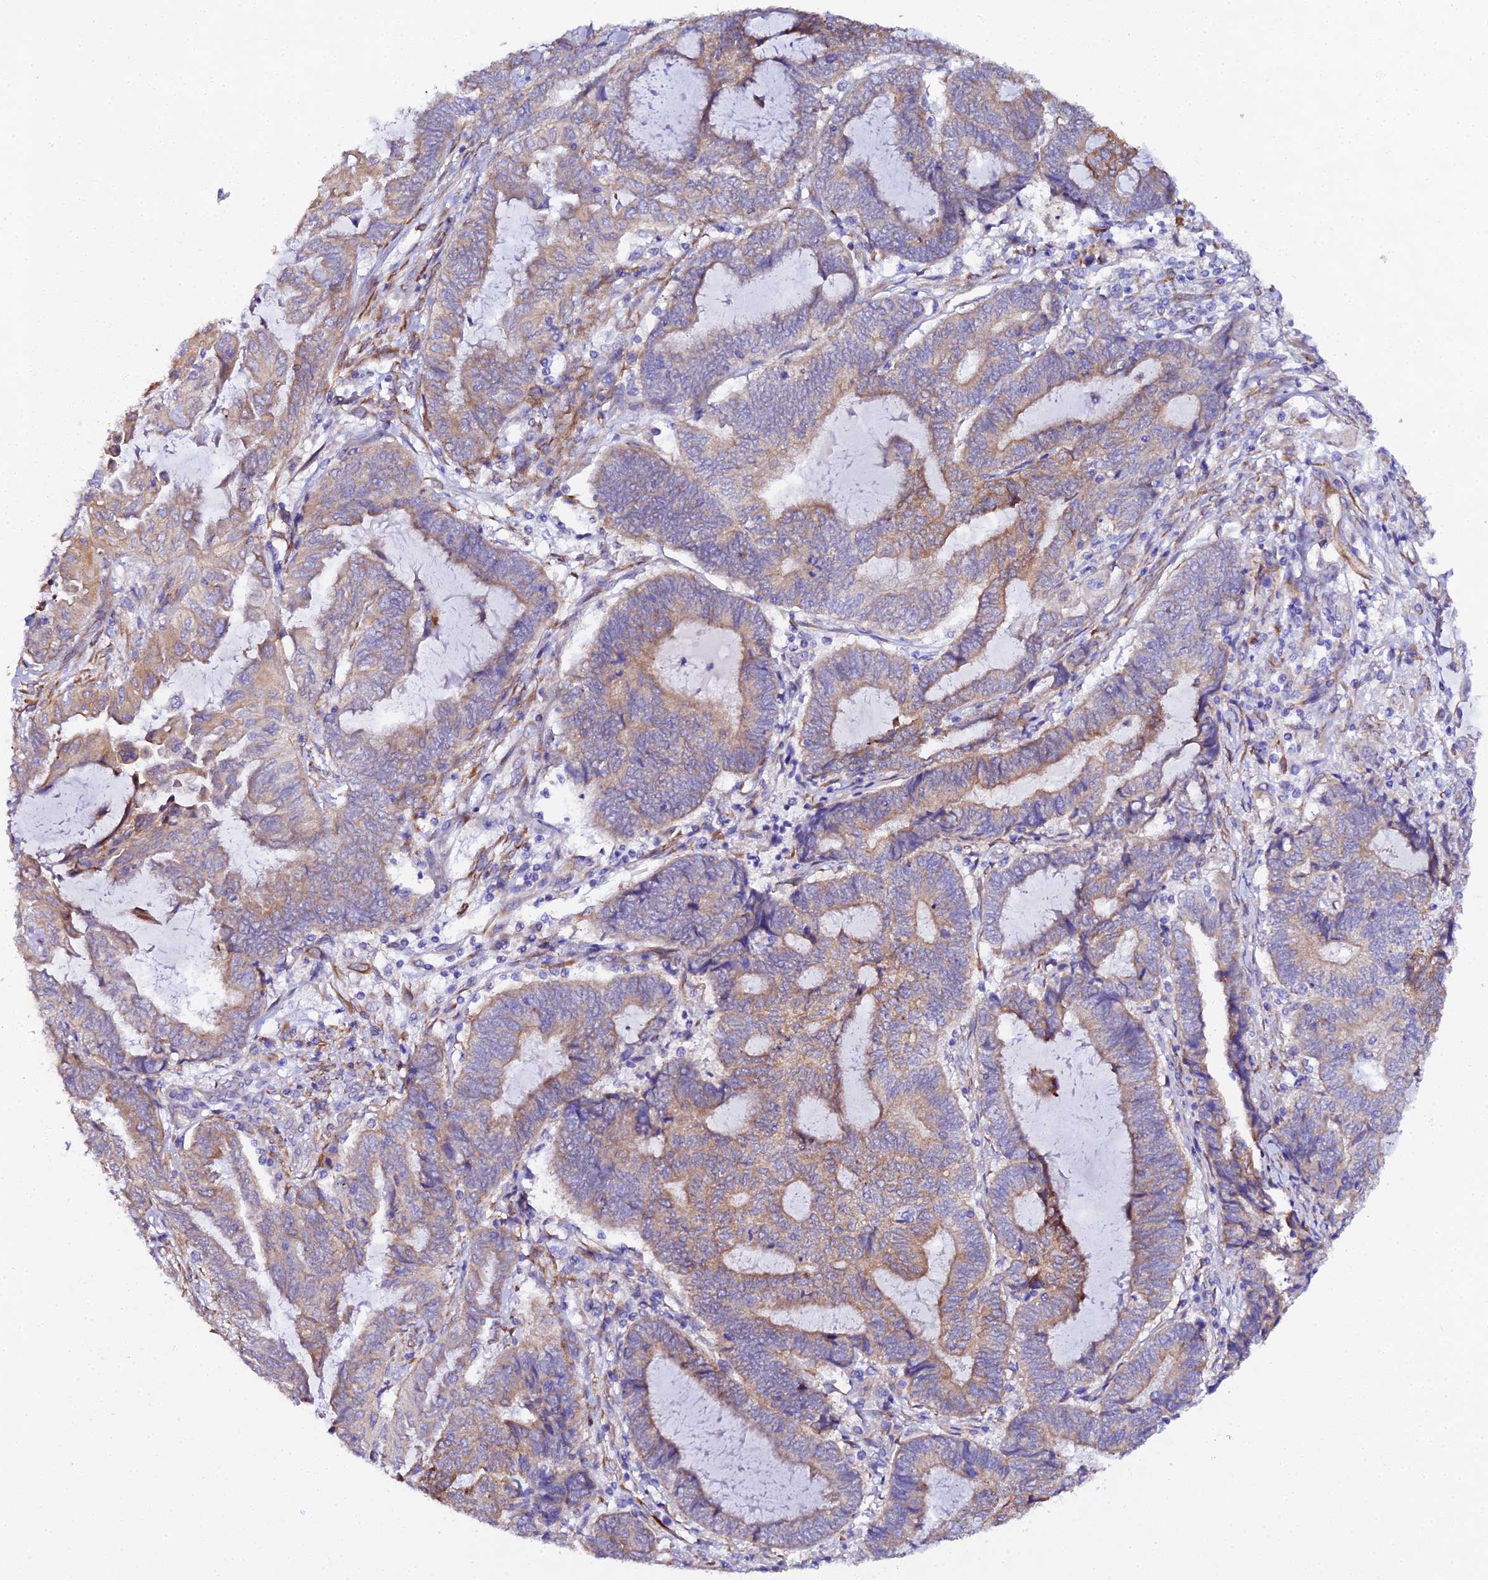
{"staining": {"intensity": "moderate", "quantity": ">75%", "location": "cytoplasmic/membranous"}, "tissue": "endometrial cancer", "cell_type": "Tumor cells", "image_type": "cancer", "snomed": [{"axis": "morphology", "description": "Adenocarcinoma, NOS"}, {"axis": "topography", "description": "Uterus"}, {"axis": "topography", "description": "Endometrium"}], "caption": "Endometrial cancer was stained to show a protein in brown. There is medium levels of moderate cytoplasmic/membranous expression in about >75% of tumor cells. (DAB (3,3'-diaminobenzidine) IHC, brown staining for protein, blue staining for nuclei).", "gene": "CFAP45", "patient": {"sex": "female", "age": 70}}